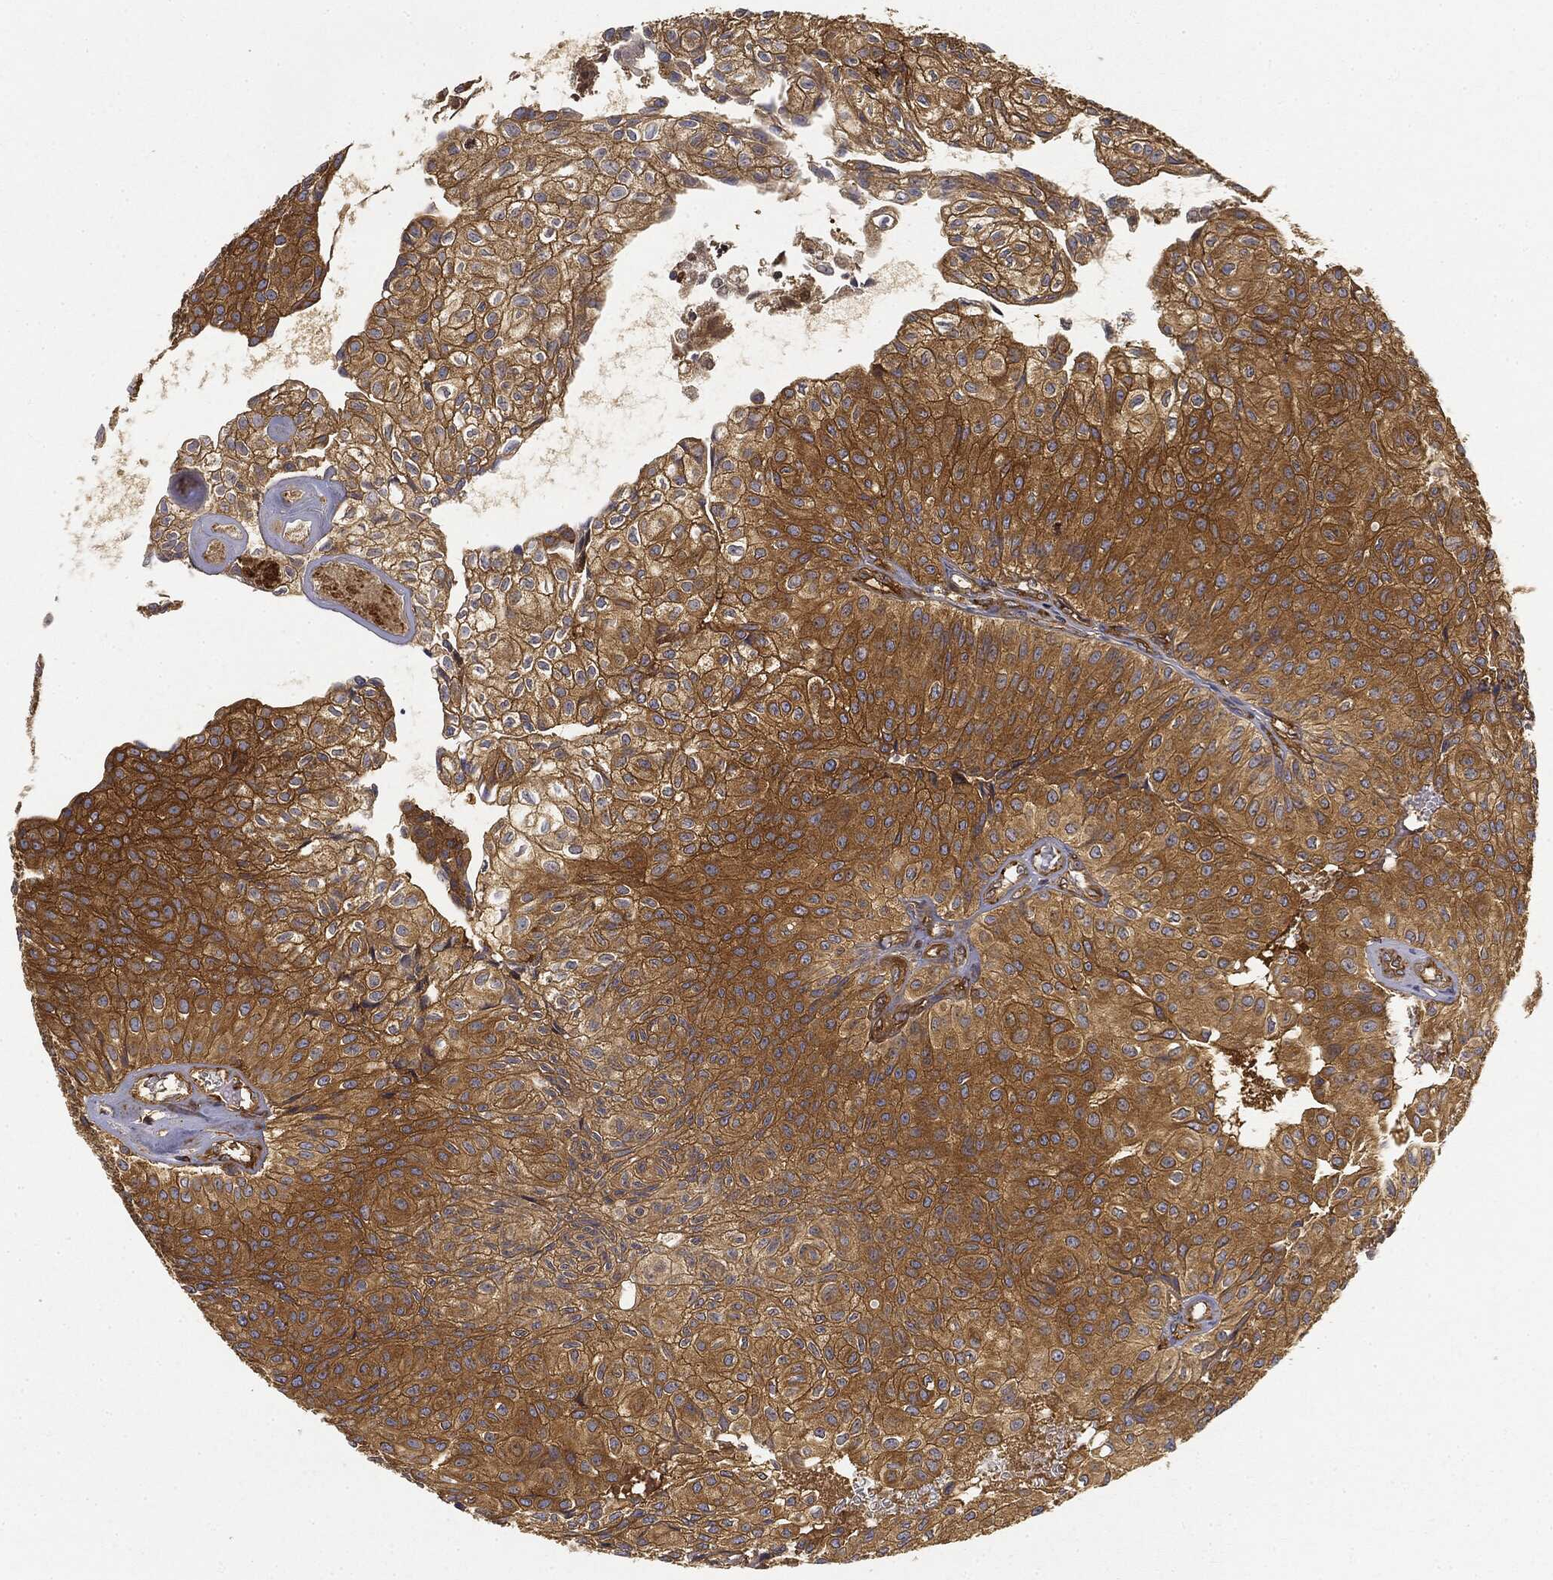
{"staining": {"intensity": "strong", "quantity": "25%-75%", "location": "cytoplasmic/membranous"}, "tissue": "urothelial cancer", "cell_type": "Tumor cells", "image_type": "cancer", "snomed": [{"axis": "morphology", "description": "Urothelial carcinoma, Low grade"}, {"axis": "topography", "description": "Urinary bladder"}], "caption": "Immunohistochemistry (IHC) staining of urothelial cancer, which displays high levels of strong cytoplasmic/membranous staining in about 25%-75% of tumor cells indicating strong cytoplasmic/membranous protein expression. The staining was performed using DAB (3,3'-diaminobenzidine) (brown) for protein detection and nuclei were counterstained in hematoxylin (blue).", "gene": "WDR1", "patient": {"sex": "male", "age": 89}}